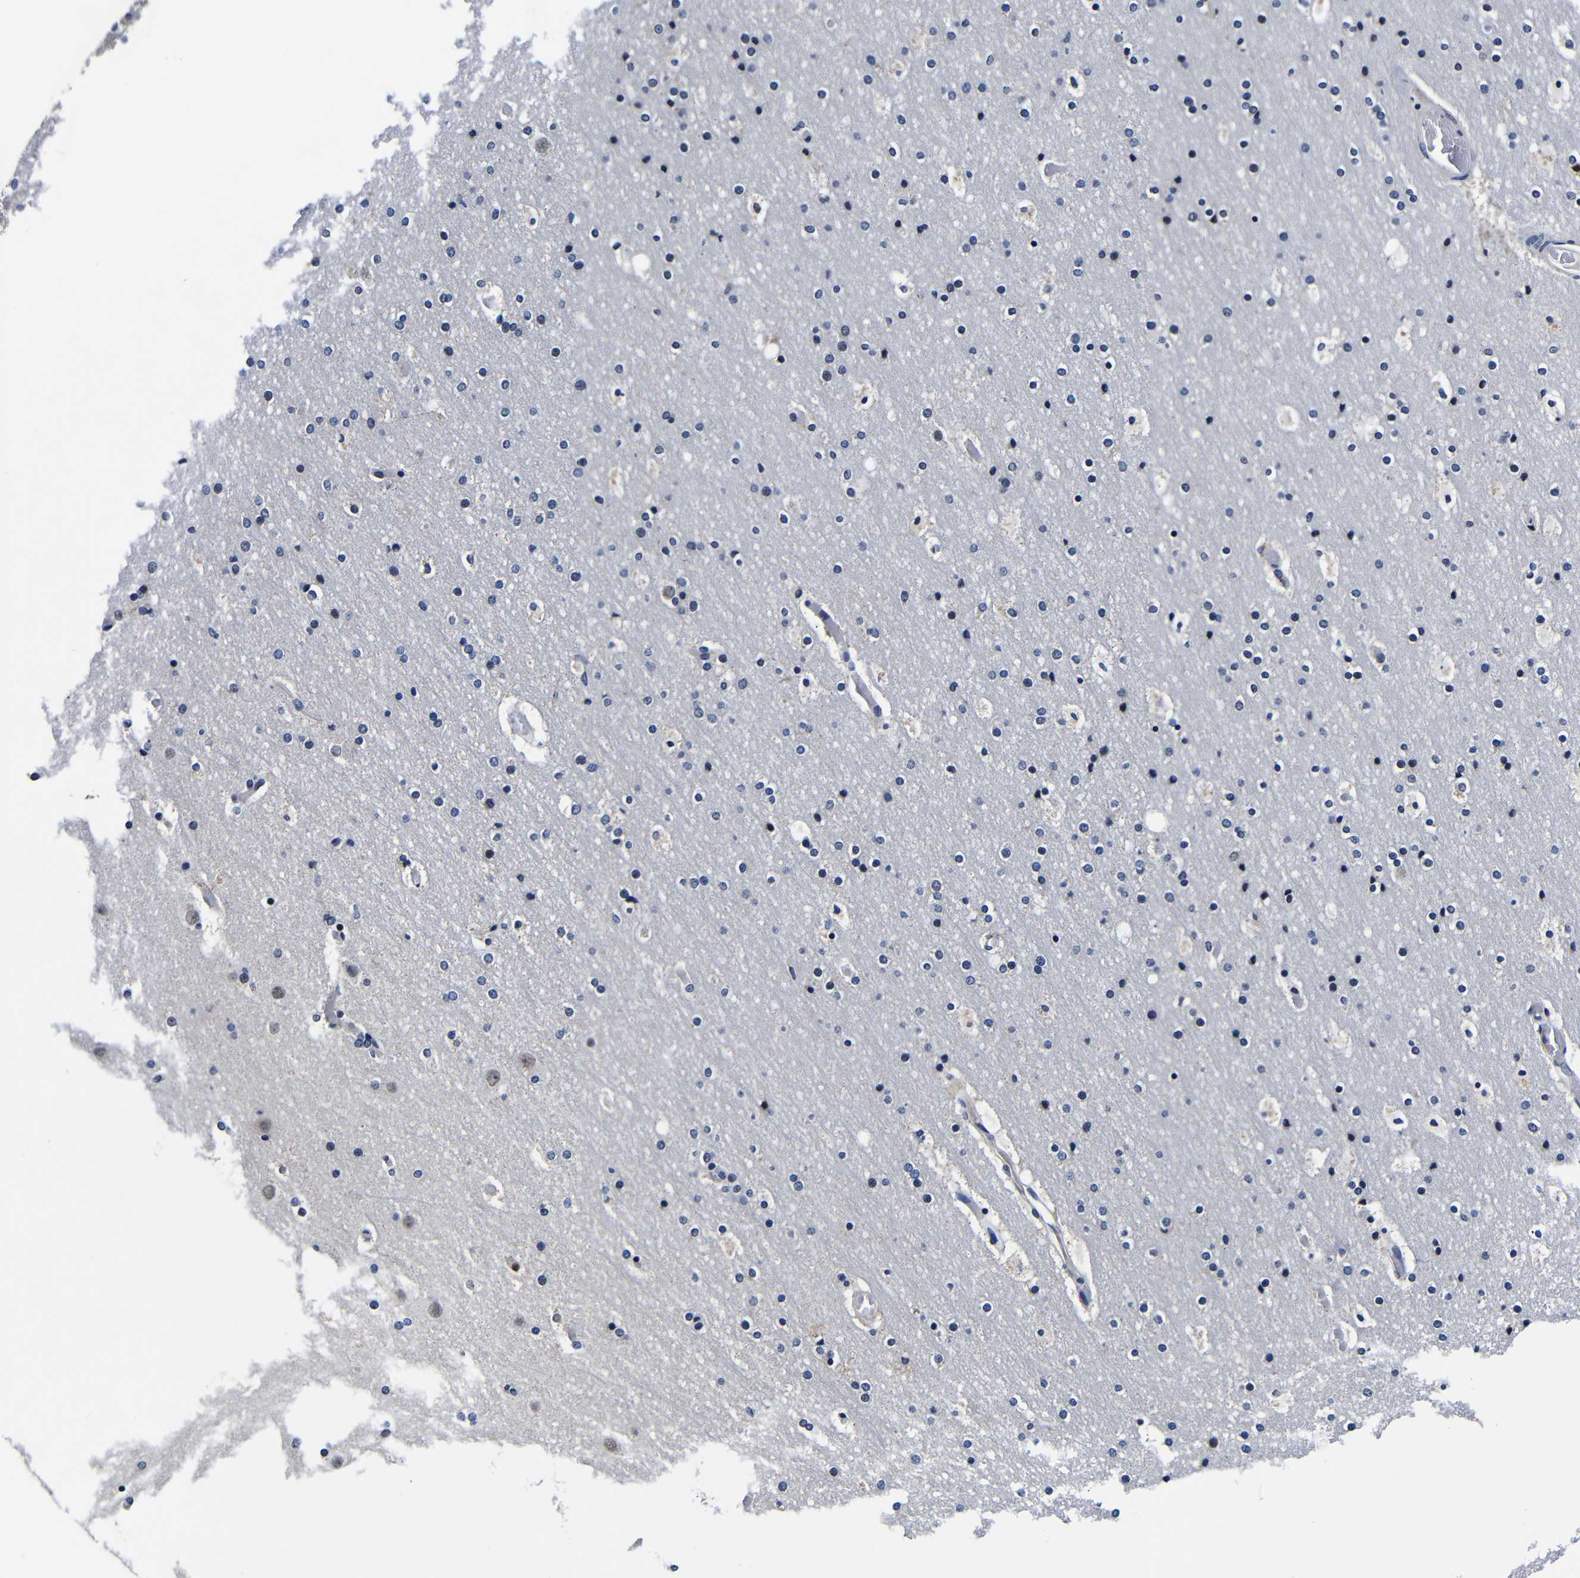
{"staining": {"intensity": "negative", "quantity": "none", "location": "none"}, "tissue": "cerebral cortex", "cell_type": "Endothelial cells", "image_type": "normal", "snomed": [{"axis": "morphology", "description": "Normal tissue, NOS"}, {"axis": "topography", "description": "Cerebral cortex"}], "caption": "Endothelial cells show no significant positivity in normal cerebral cortex. (DAB (3,3'-diaminobenzidine) immunohistochemistry (IHC), high magnification).", "gene": "DEPP1", "patient": {"sex": "male", "age": 57}}